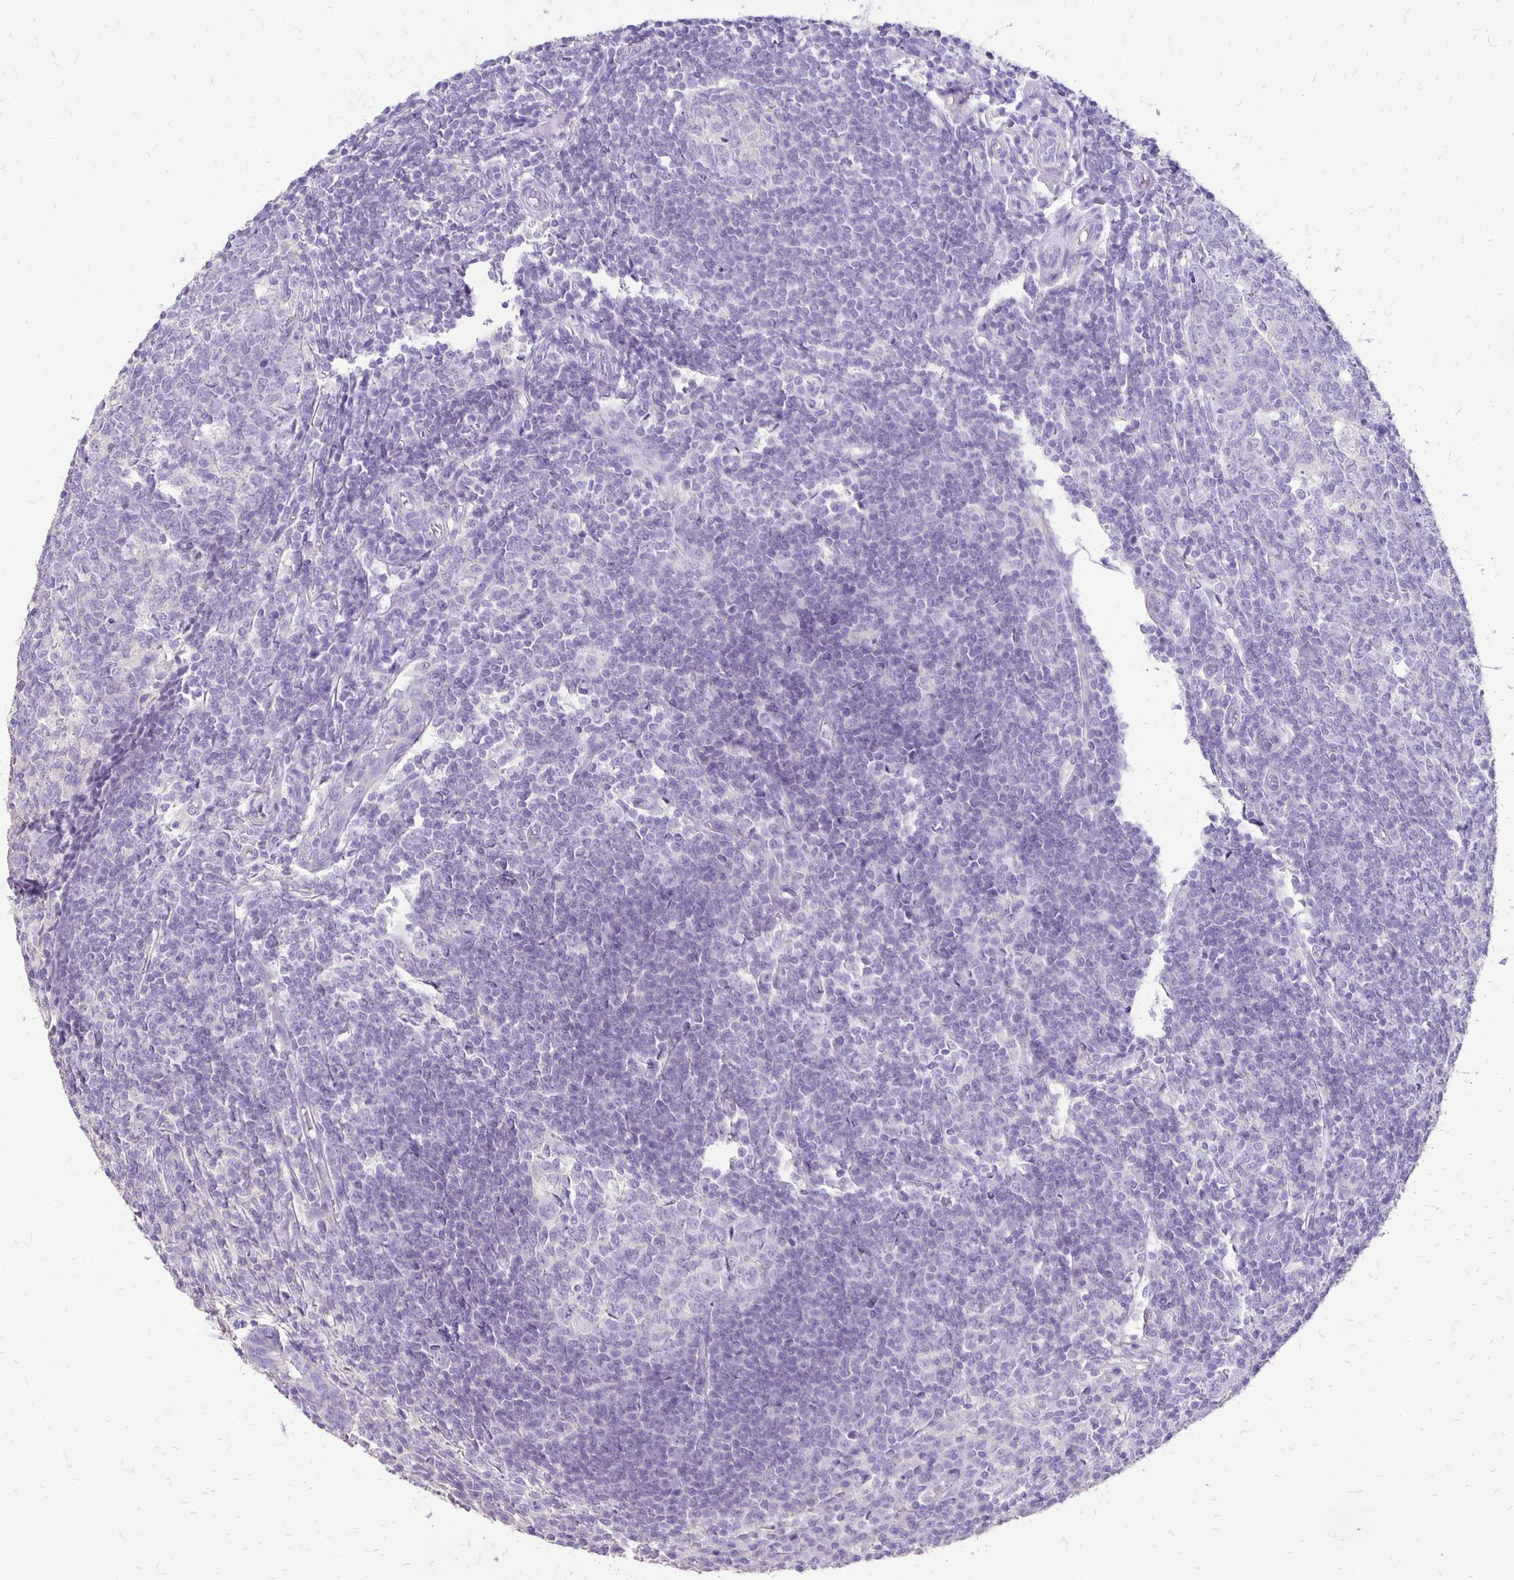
{"staining": {"intensity": "negative", "quantity": "none", "location": "none"}, "tissue": "appendix", "cell_type": "Glandular cells", "image_type": "normal", "snomed": [{"axis": "morphology", "description": "Normal tissue, NOS"}, {"axis": "topography", "description": "Appendix"}], "caption": "Histopathology image shows no significant protein expression in glandular cells of unremarkable appendix. Brightfield microscopy of immunohistochemistry (IHC) stained with DAB (brown) and hematoxylin (blue), captured at high magnification.", "gene": "ANKRD45", "patient": {"sex": "male", "age": 18}}